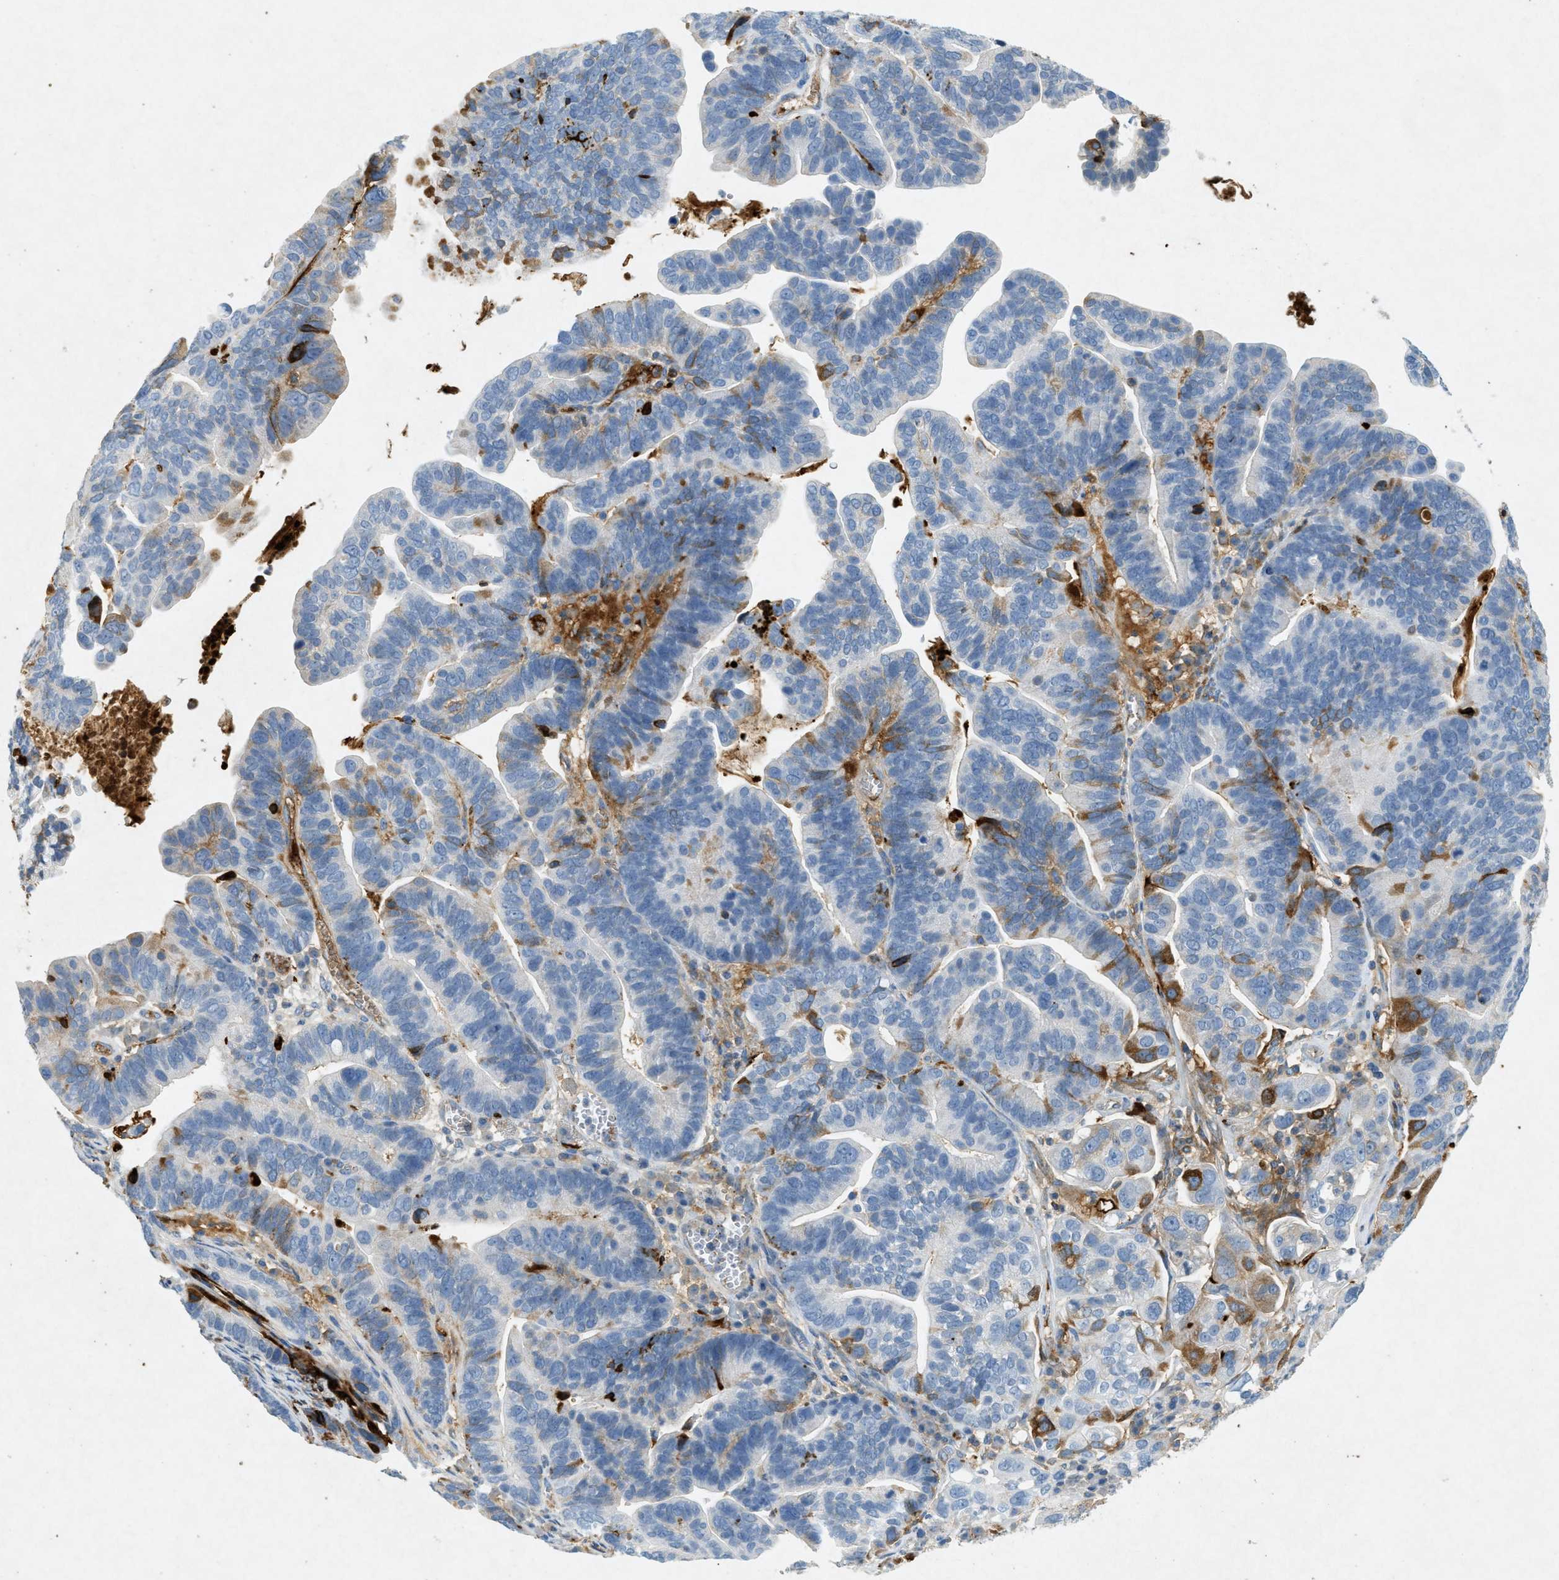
{"staining": {"intensity": "moderate", "quantity": "<25%", "location": "cytoplasmic/membranous"}, "tissue": "ovarian cancer", "cell_type": "Tumor cells", "image_type": "cancer", "snomed": [{"axis": "morphology", "description": "Cystadenocarcinoma, serous, NOS"}, {"axis": "topography", "description": "Ovary"}], "caption": "Ovarian cancer was stained to show a protein in brown. There is low levels of moderate cytoplasmic/membranous staining in about <25% of tumor cells.", "gene": "F2", "patient": {"sex": "female", "age": 56}}